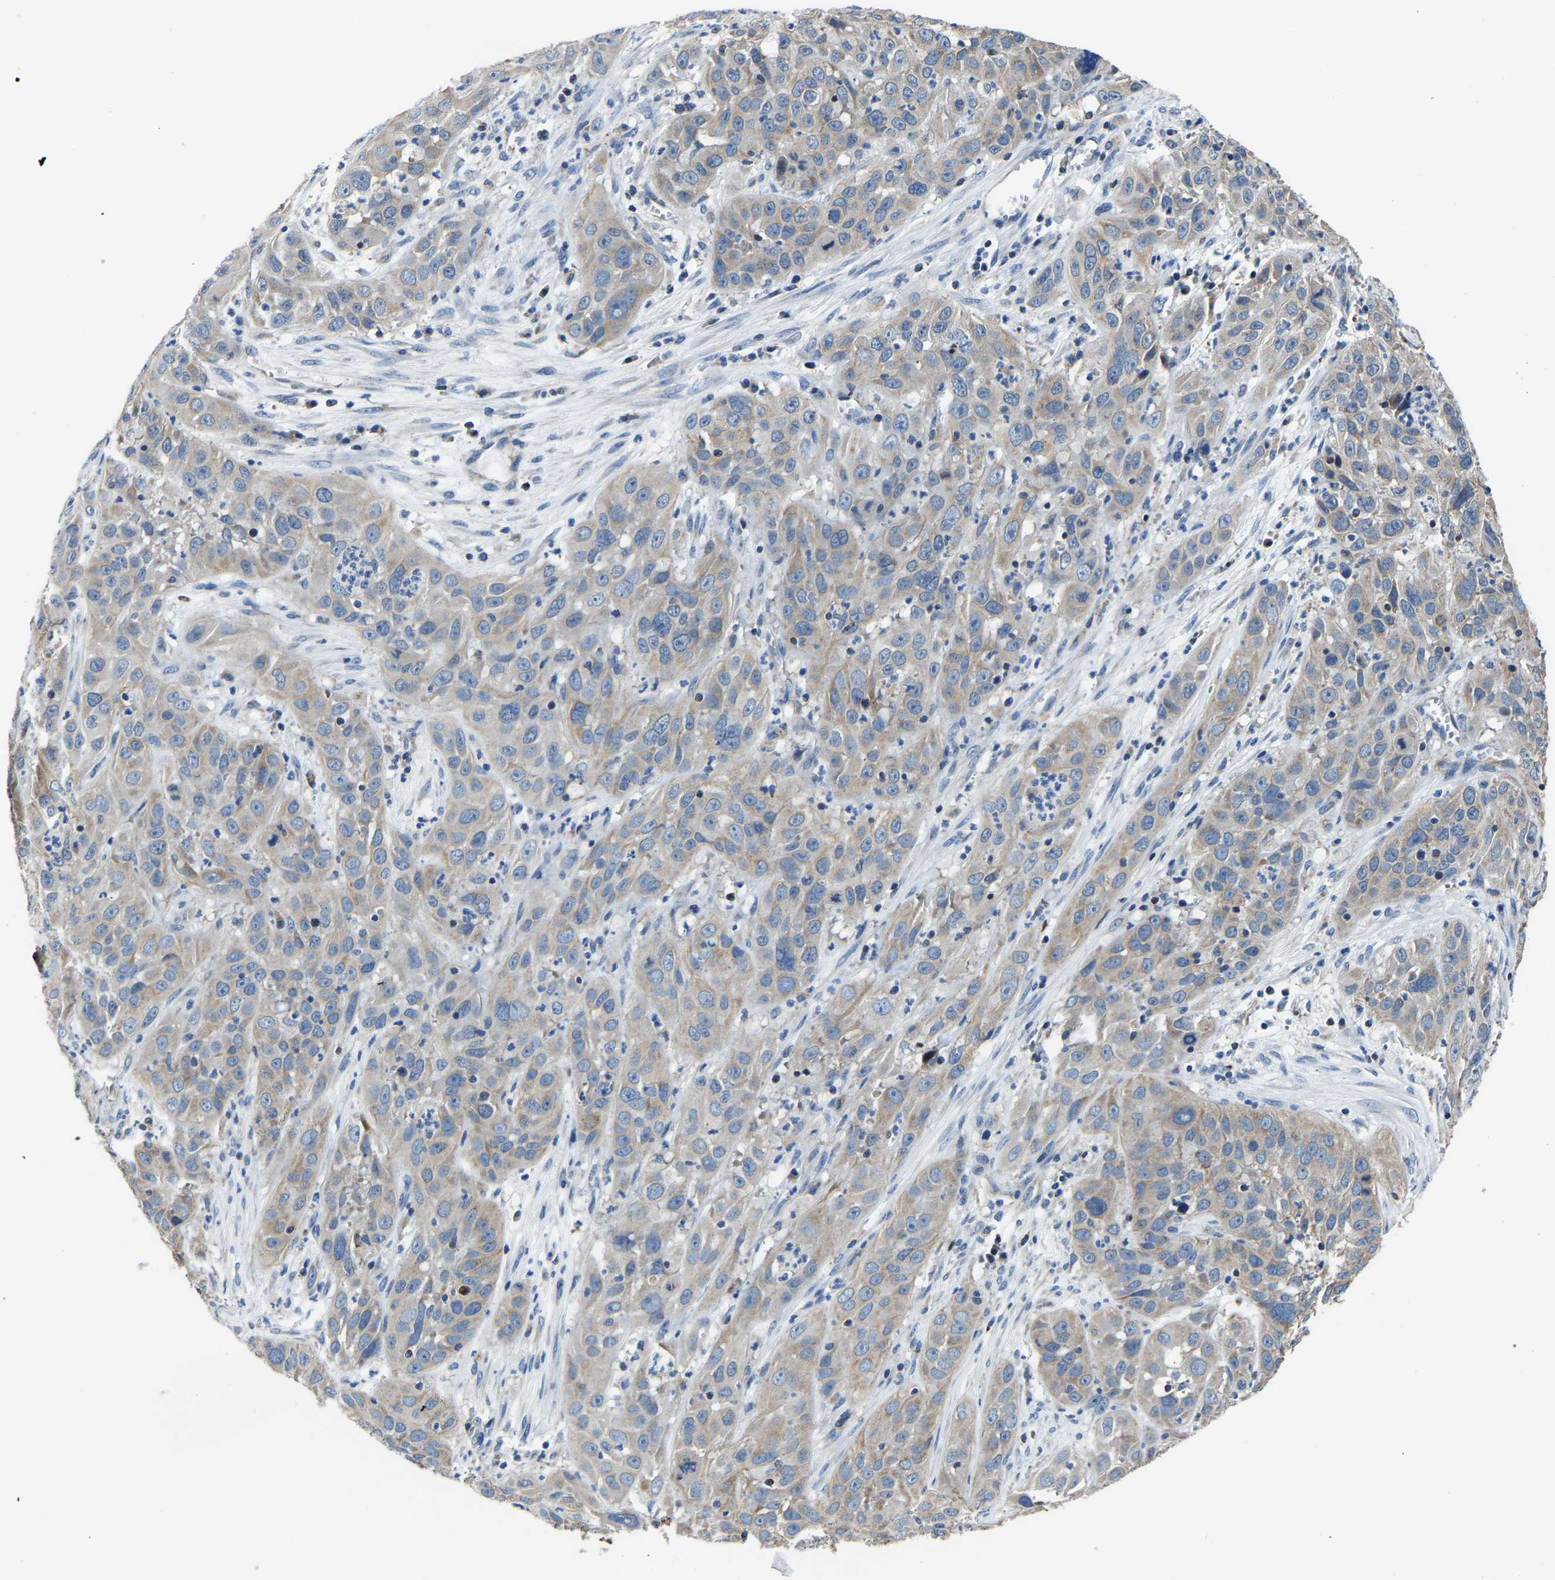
{"staining": {"intensity": "weak", "quantity": "25%-75%", "location": "cytoplasmic/membranous"}, "tissue": "cervical cancer", "cell_type": "Tumor cells", "image_type": "cancer", "snomed": [{"axis": "morphology", "description": "Squamous cell carcinoma, NOS"}, {"axis": "topography", "description": "Cervix"}], "caption": "Cervical cancer (squamous cell carcinoma) stained with a protein marker displays weak staining in tumor cells.", "gene": "AGK", "patient": {"sex": "female", "age": 32}}